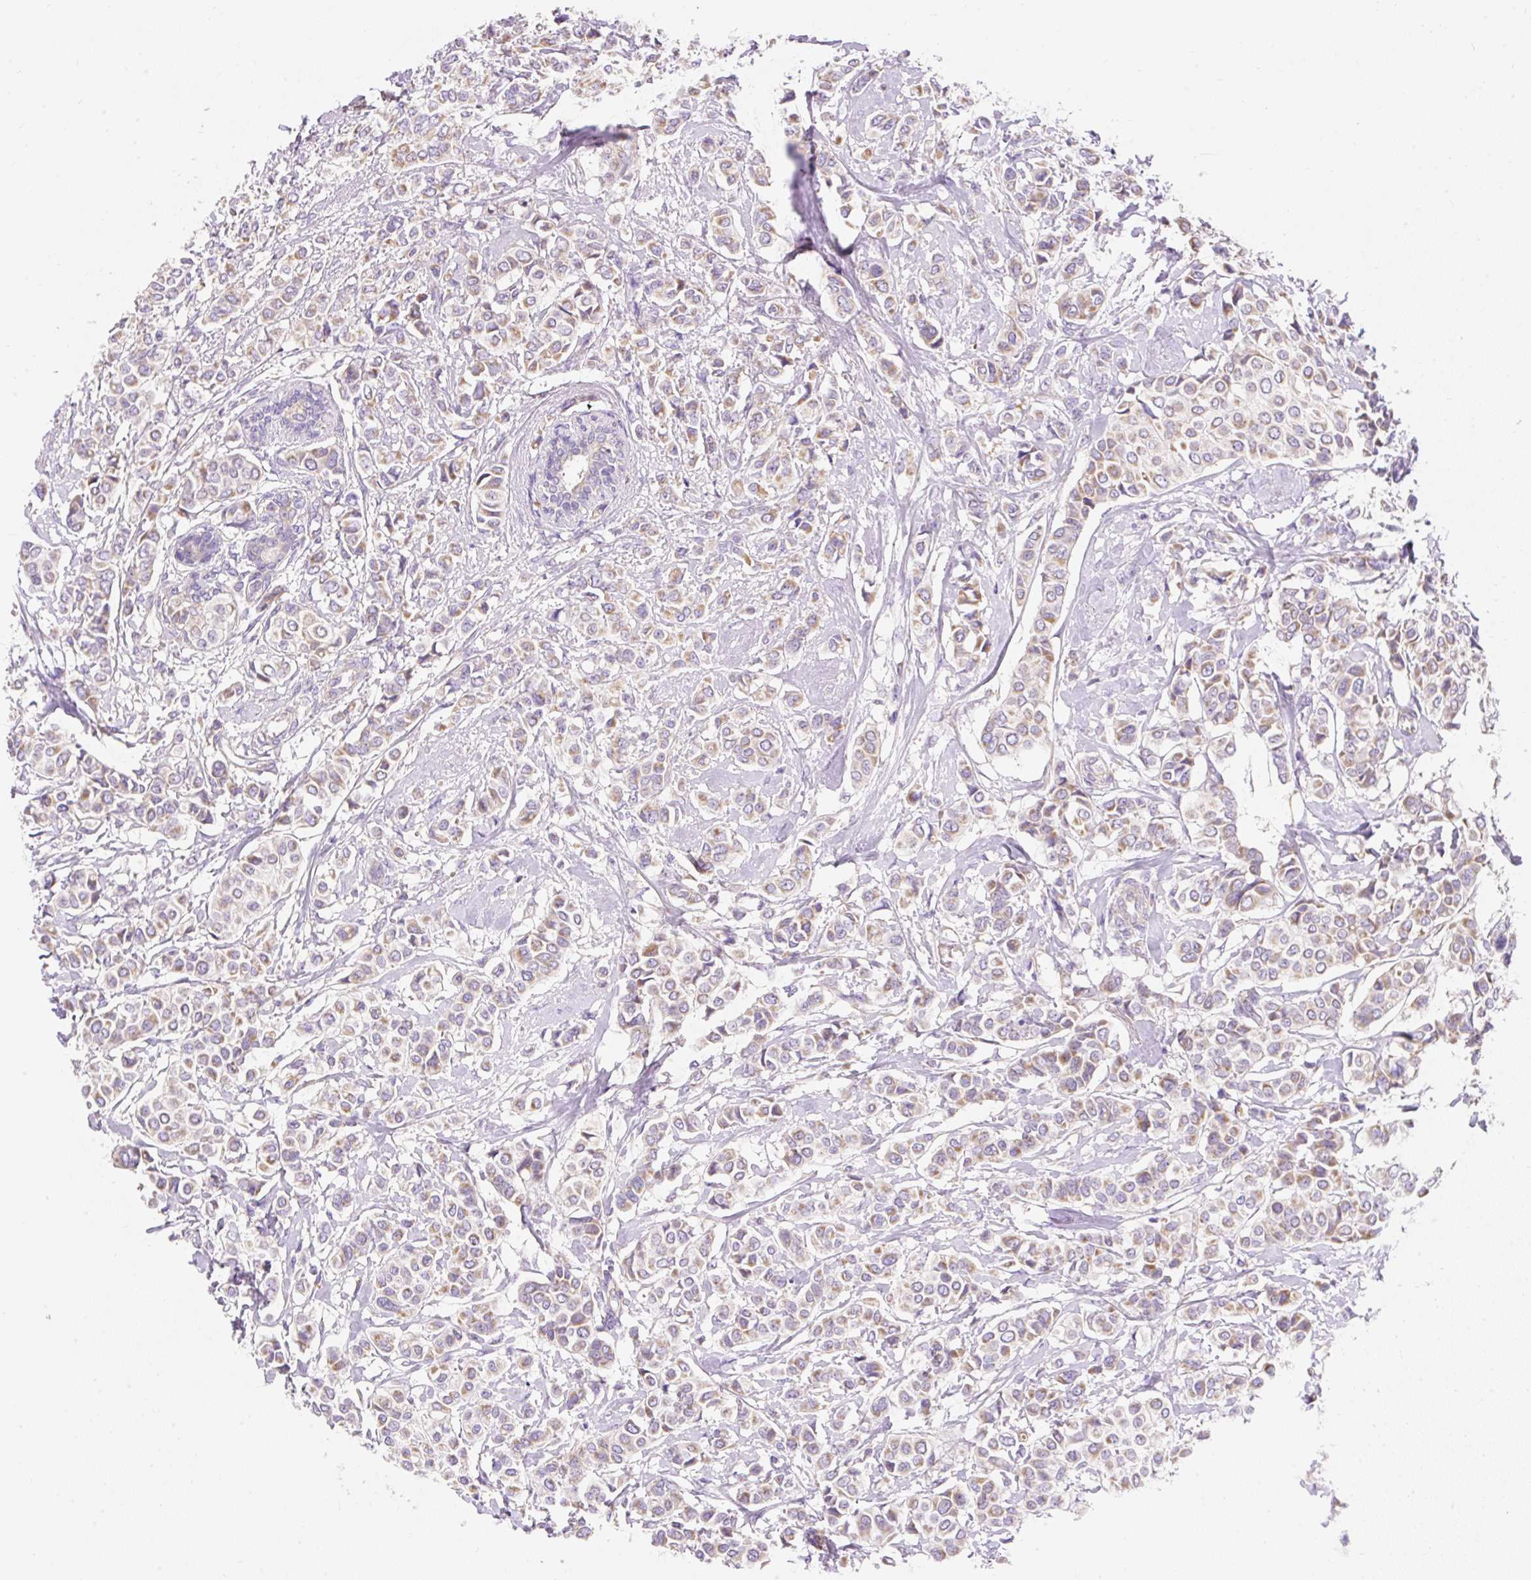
{"staining": {"intensity": "weak", "quantity": "25%-75%", "location": "cytoplasmic/membranous"}, "tissue": "breast cancer", "cell_type": "Tumor cells", "image_type": "cancer", "snomed": [{"axis": "morphology", "description": "Lobular carcinoma"}, {"axis": "topography", "description": "Breast"}], "caption": "Immunohistochemical staining of lobular carcinoma (breast) demonstrates low levels of weak cytoplasmic/membranous protein staining in approximately 25%-75% of tumor cells.", "gene": "PMAIP1", "patient": {"sex": "female", "age": 51}}